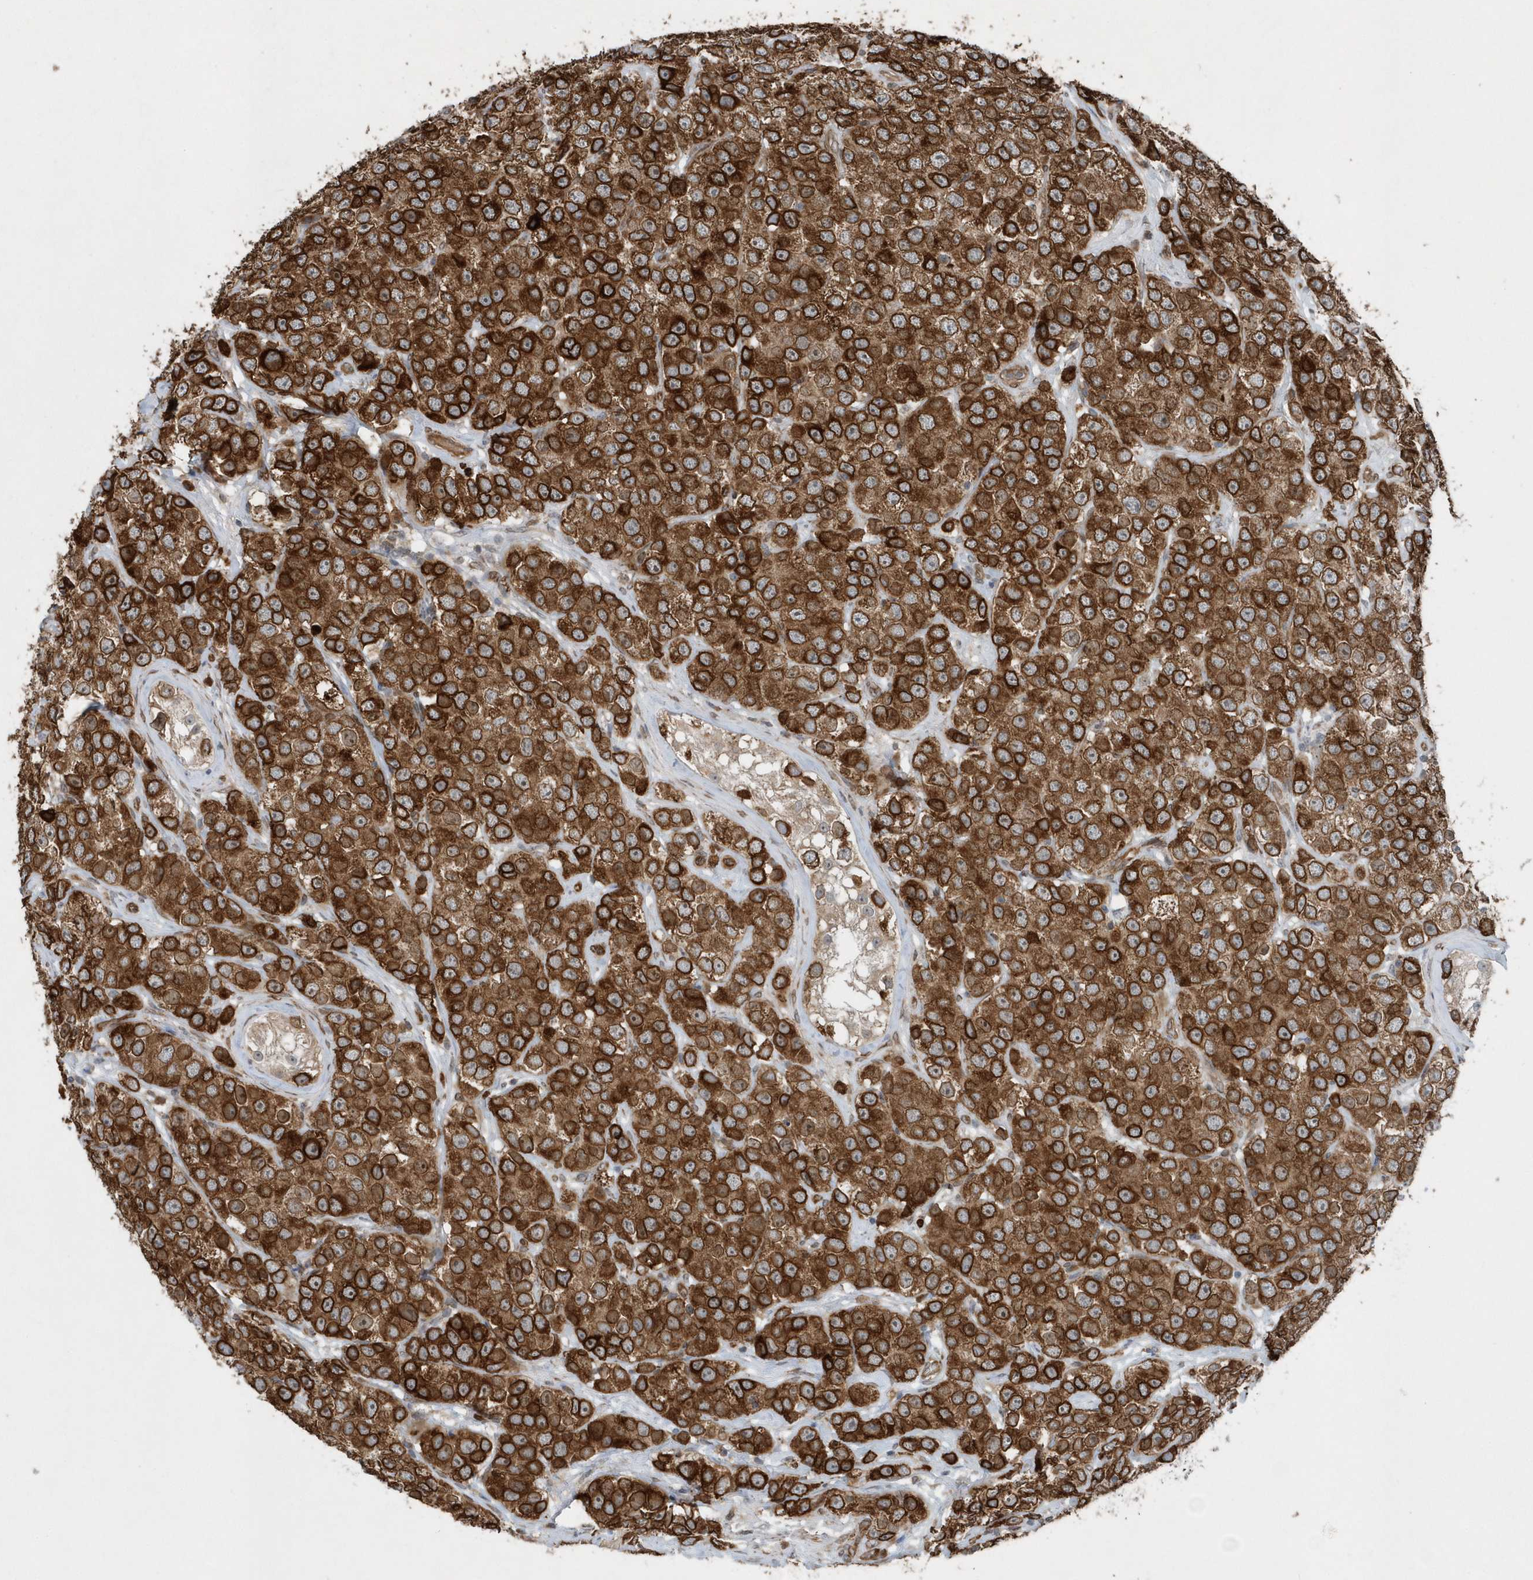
{"staining": {"intensity": "strong", "quantity": ">75%", "location": "cytoplasmic/membranous"}, "tissue": "testis cancer", "cell_type": "Tumor cells", "image_type": "cancer", "snomed": [{"axis": "morphology", "description": "Seminoma, NOS"}, {"axis": "topography", "description": "Testis"}], "caption": "Immunohistochemical staining of testis seminoma displays strong cytoplasmic/membranous protein positivity in about >75% of tumor cells. The staining was performed using DAB (3,3'-diaminobenzidine) to visualize the protein expression in brown, while the nuclei were stained in blue with hematoxylin (Magnification: 20x).", "gene": "MCC", "patient": {"sex": "male", "age": 28}}